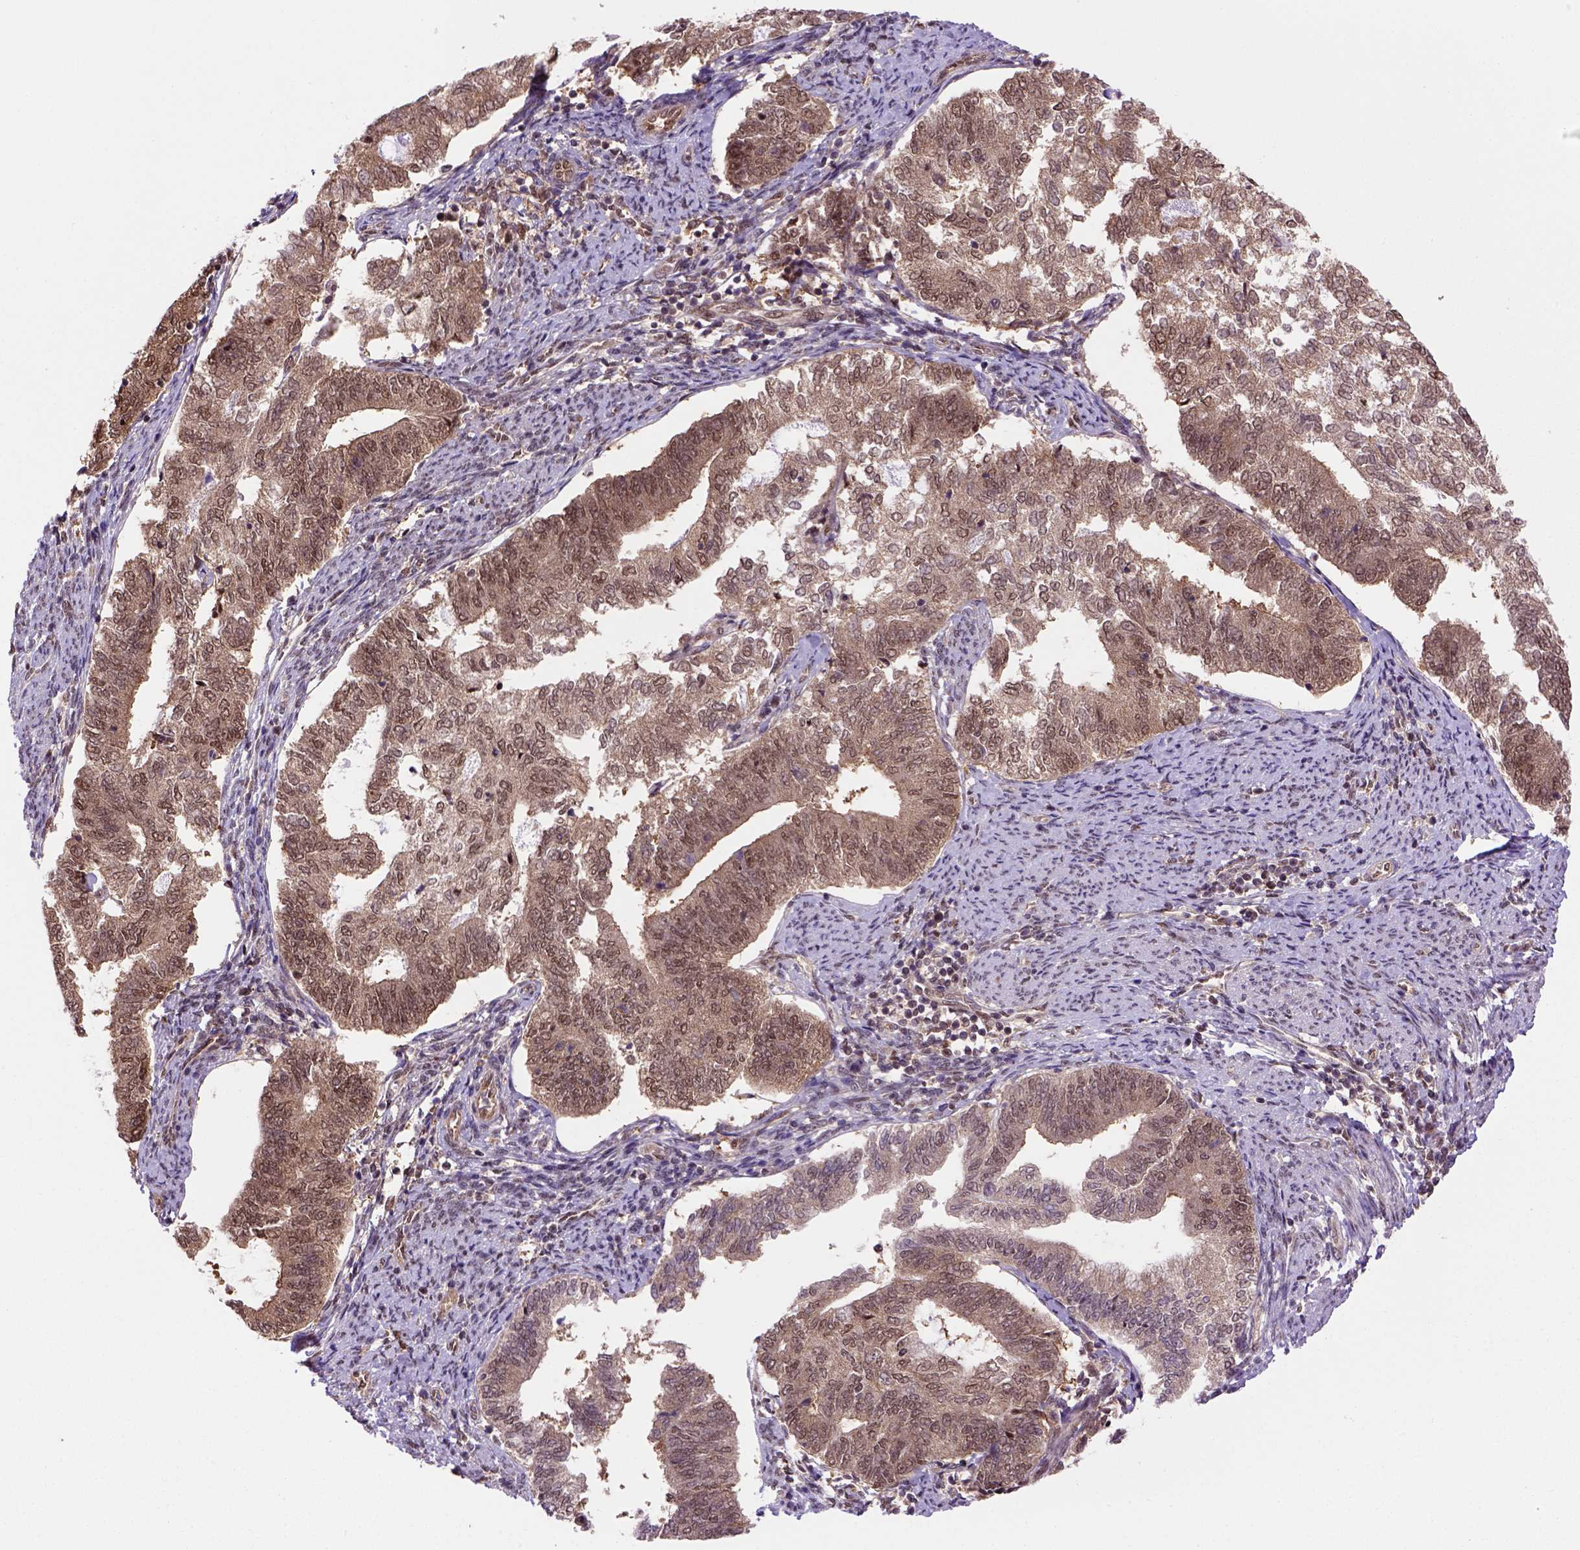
{"staining": {"intensity": "moderate", "quantity": ">75%", "location": "cytoplasmic/membranous,nuclear"}, "tissue": "endometrial cancer", "cell_type": "Tumor cells", "image_type": "cancer", "snomed": [{"axis": "morphology", "description": "Adenocarcinoma, NOS"}, {"axis": "topography", "description": "Endometrium"}], "caption": "A brown stain highlights moderate cytoplasmic/membranous and nuclear expression of a protein in human endometrial cancer tumor cells.", "gene": "PSMC2", "patient": {"sex": "female", "age": 65}}